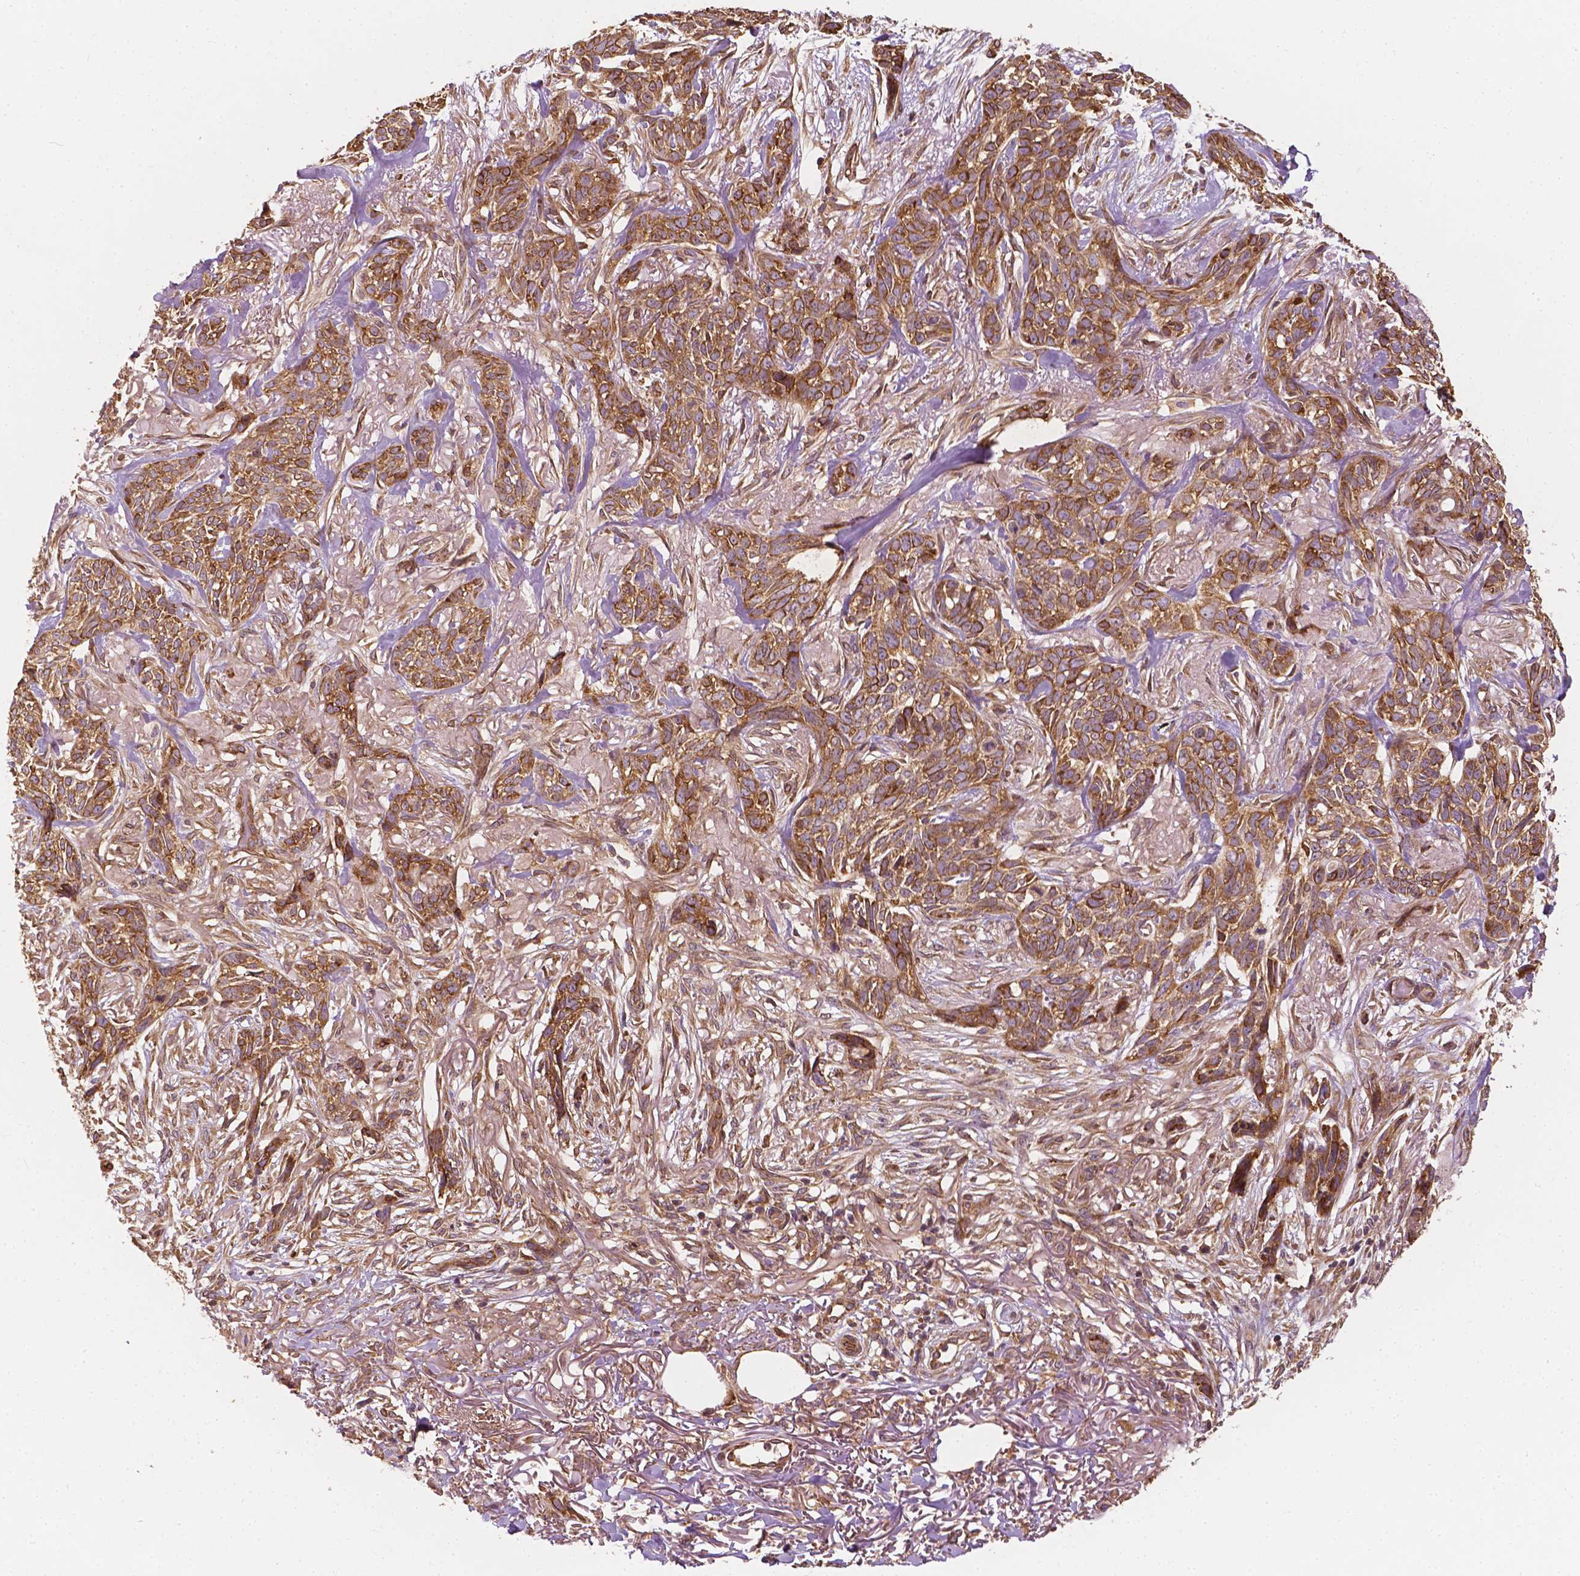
{"staining": {"intensity": "moderate", "quantity": ">75%", "location": "cytoplasmic/membranous"}, "tissue": "skin cancer", "cell_type": "Tumor cells", "image_type": "cancer", "snomed": [{"axis": "morphology", "description": "Basal cell carcinoma"}, {"axis": "topography", "description": "Skin"}], "caption": "Immunohistochemical staining of basal cell carcinoma (skin) reveals medium levels of moderate cytoplasmic/membranous positivity in about >75% of tumor cells.", "gene": "G3BP1", "patient": {"sex": "male", "age": 74}}